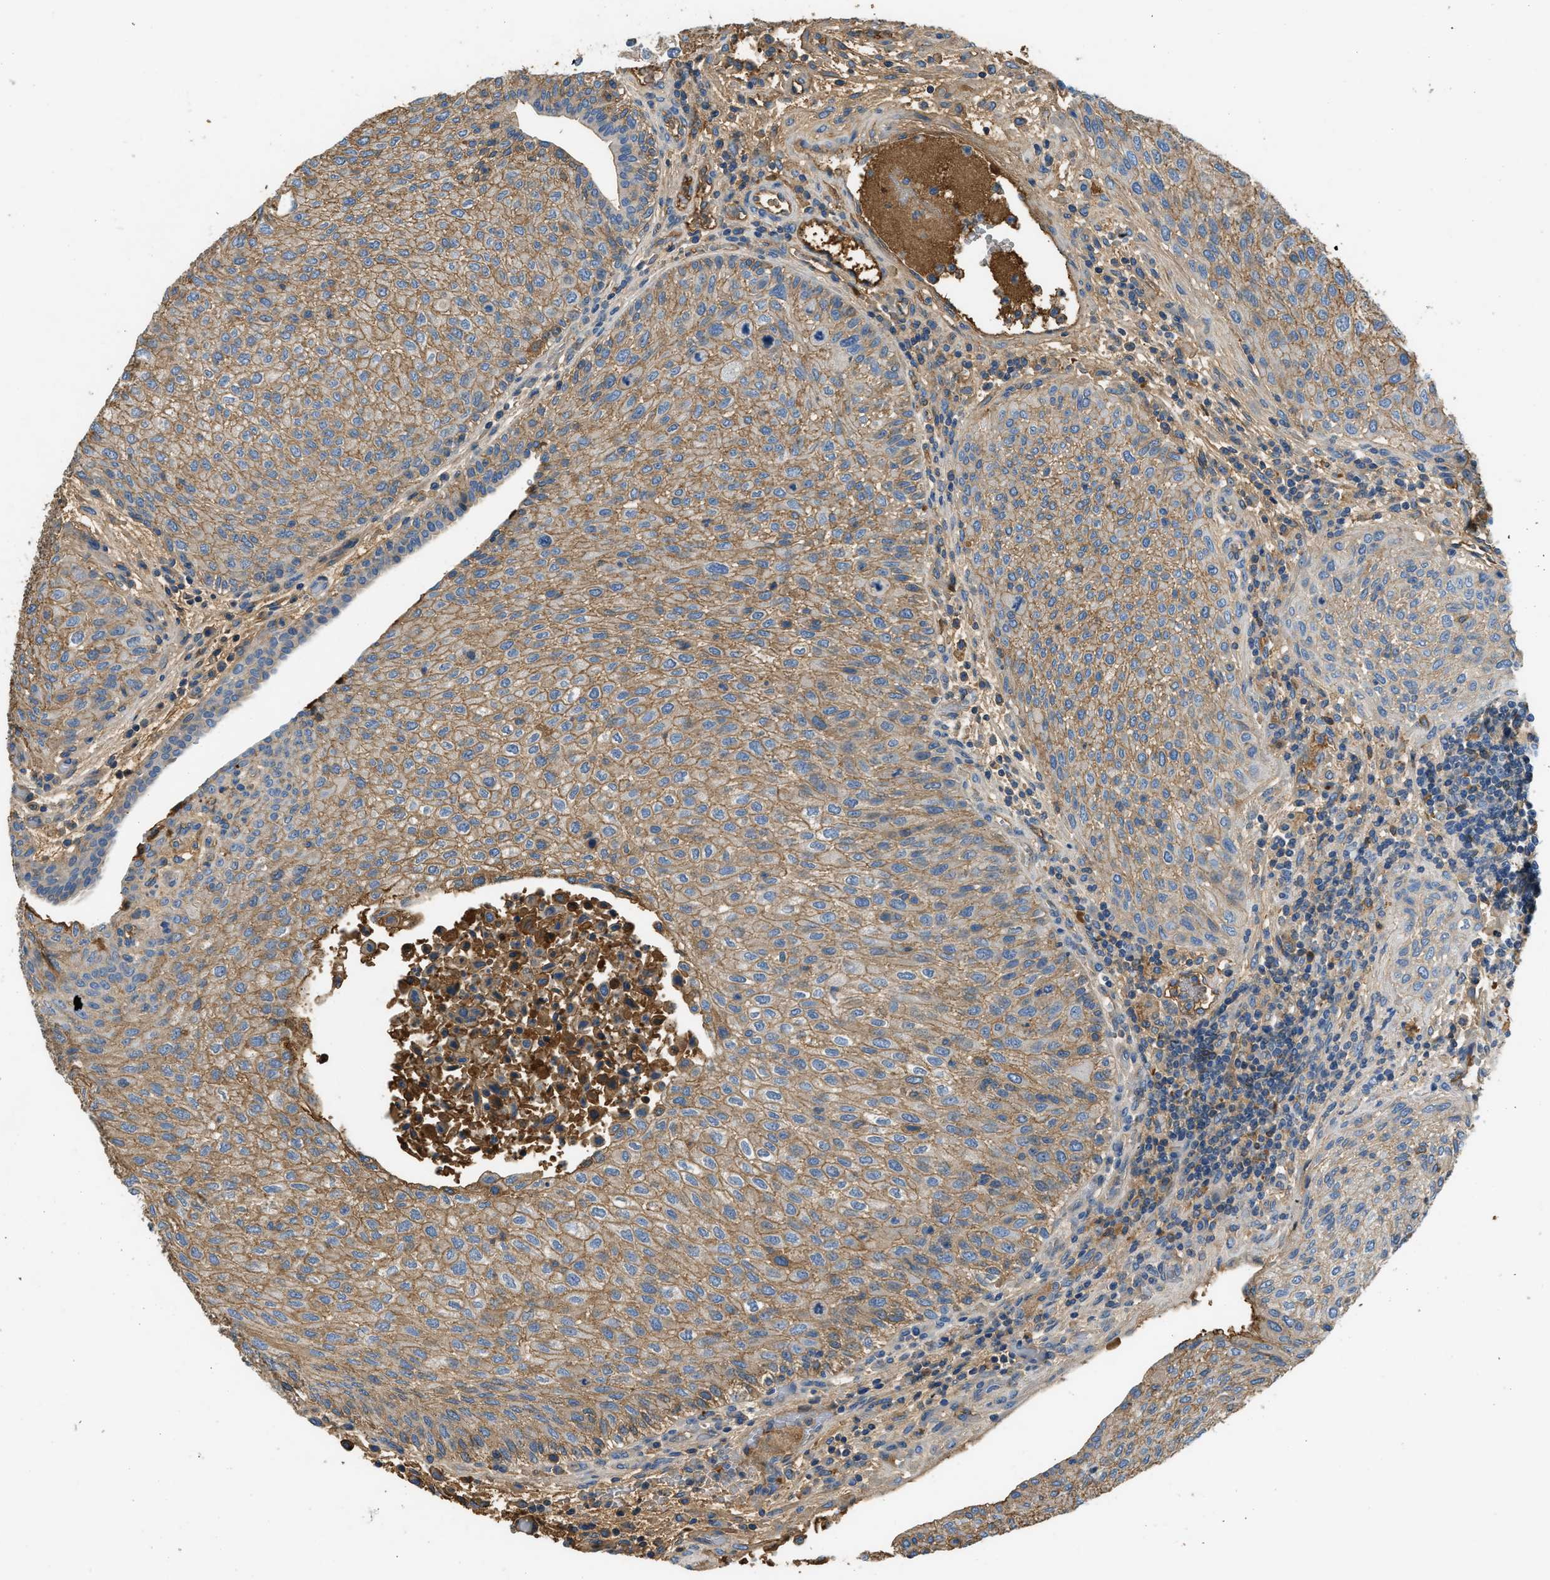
{"staining": {"intensity": "moderate", "quantity": ">75%", "location": "cytoplasmic/membranous"}, "tissue": "urothelial cancer", "cell_type": "Tumor cells", "image_type": "cancer", "snomed": [{"axis": "morphology", "description": "Urothelial carcinoma, Low grade"}, {"axis": "morphology", "description": "Urothelial carcinoma, High grade"}, {"axis": "topography", "description": "Urinary bladder"}], "caption": "Urothelial cancer stained for a protein displays moderate cytoplasmic/membranous positivity in tumor cells.", "gene": "STC1", "patient": {"sex": "male", "age": 35}}